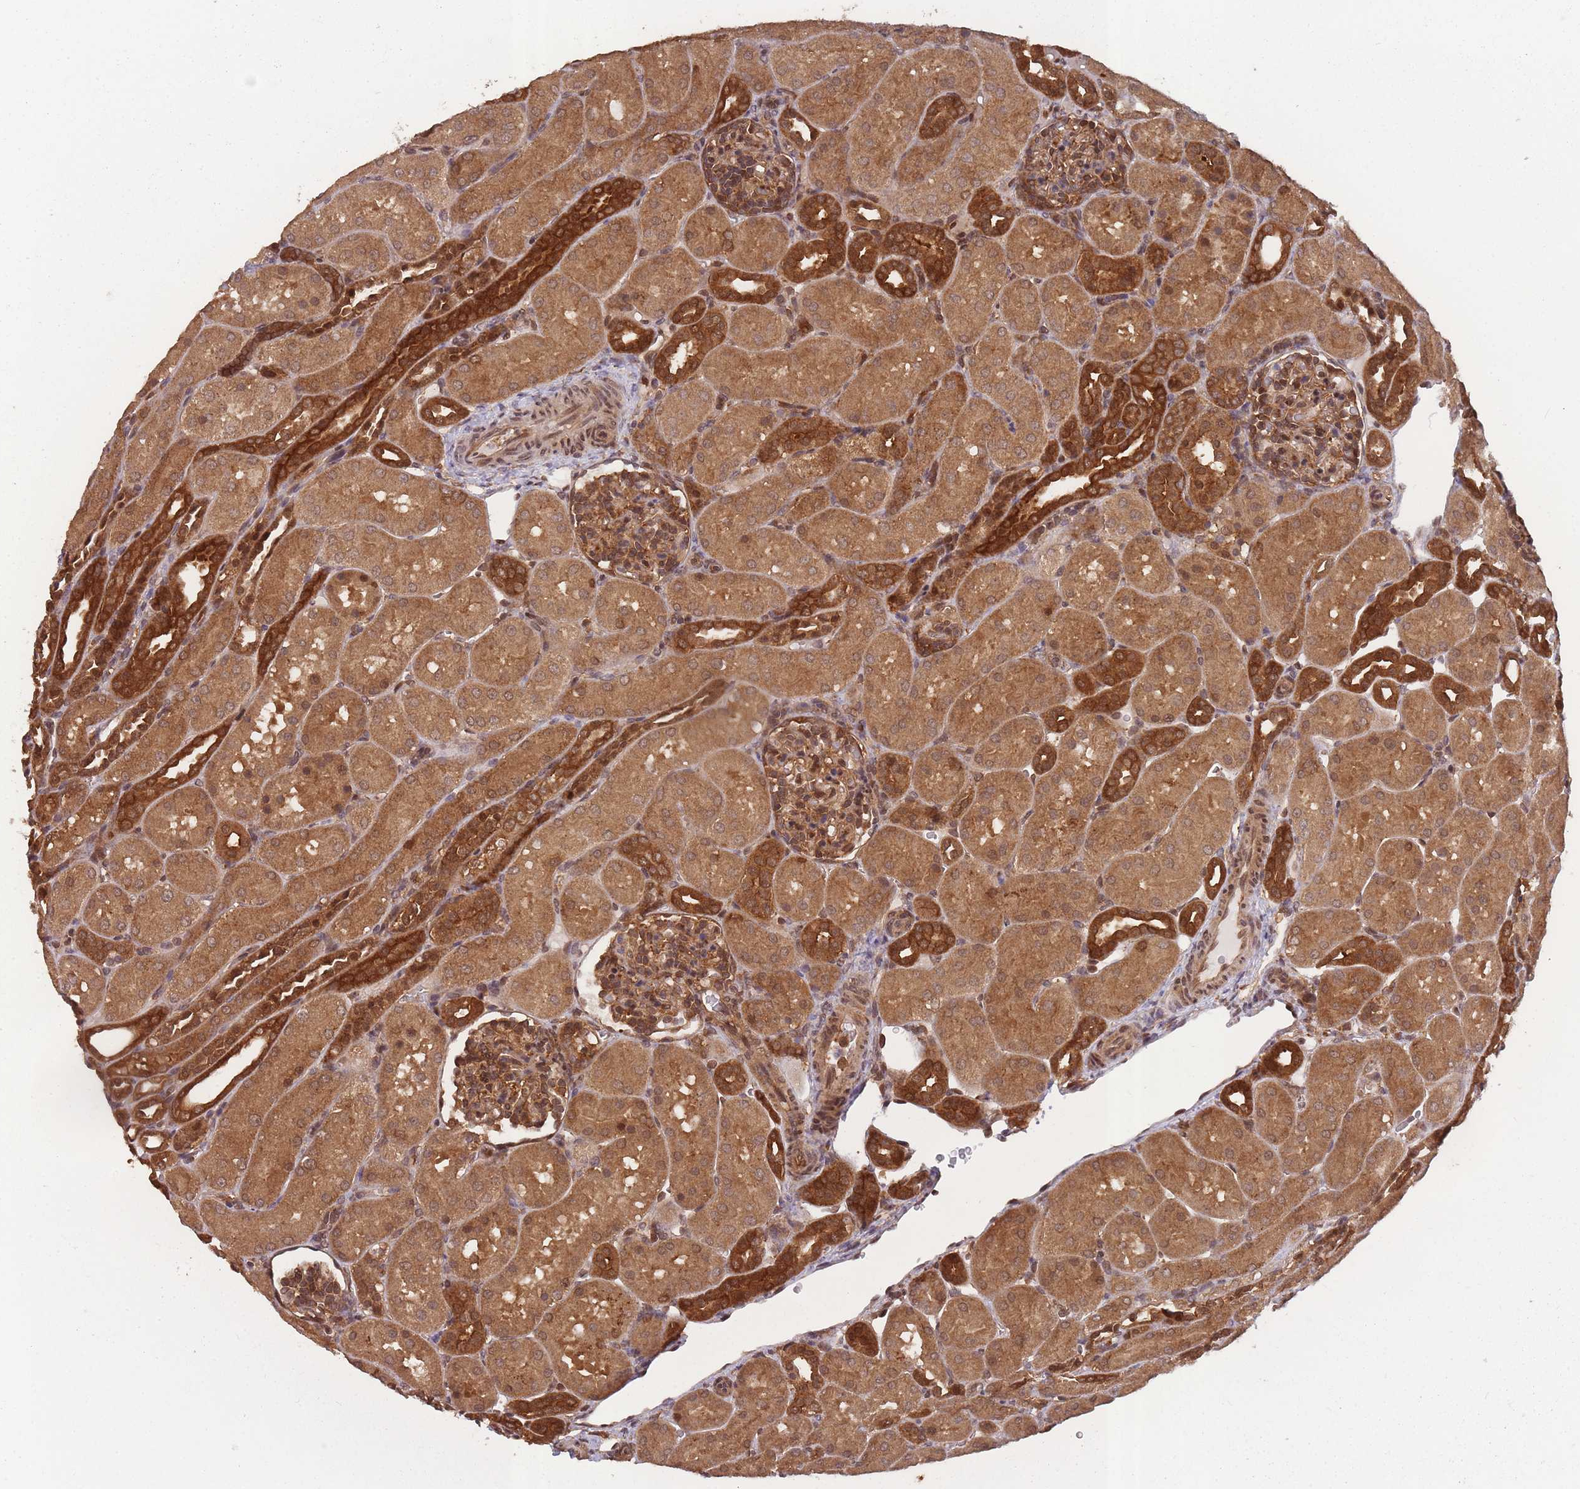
{"staining": {"intensity": "moderate", "quantity": "25%-75%", "location": "cytoplasmic/membranous,nuclear"}, "tissue": "kidney", "cell_type": "Cells in glomeruli", "image_type": "normal", "snomed": [{"axis": "morphology", "description": "Normal tissue, NOS"}, {"axis": "topography", "description": "Kidney"}], "caption": "Unremarkable kidney displays moderate cytoplasmic/membranous,nuclear staining in about 25%-75% of cells in glomeruli, visualized by immunohistochemistry. The staining was performed using DAB (3,3'-diaminobenzidine) to visualize the protein expression in brown, while the nuclei were stained in blue with hematoxylin (Magnification: 20x).", "gene": "PPP6R3", "patient": {"sex": "male", "age": 1}}